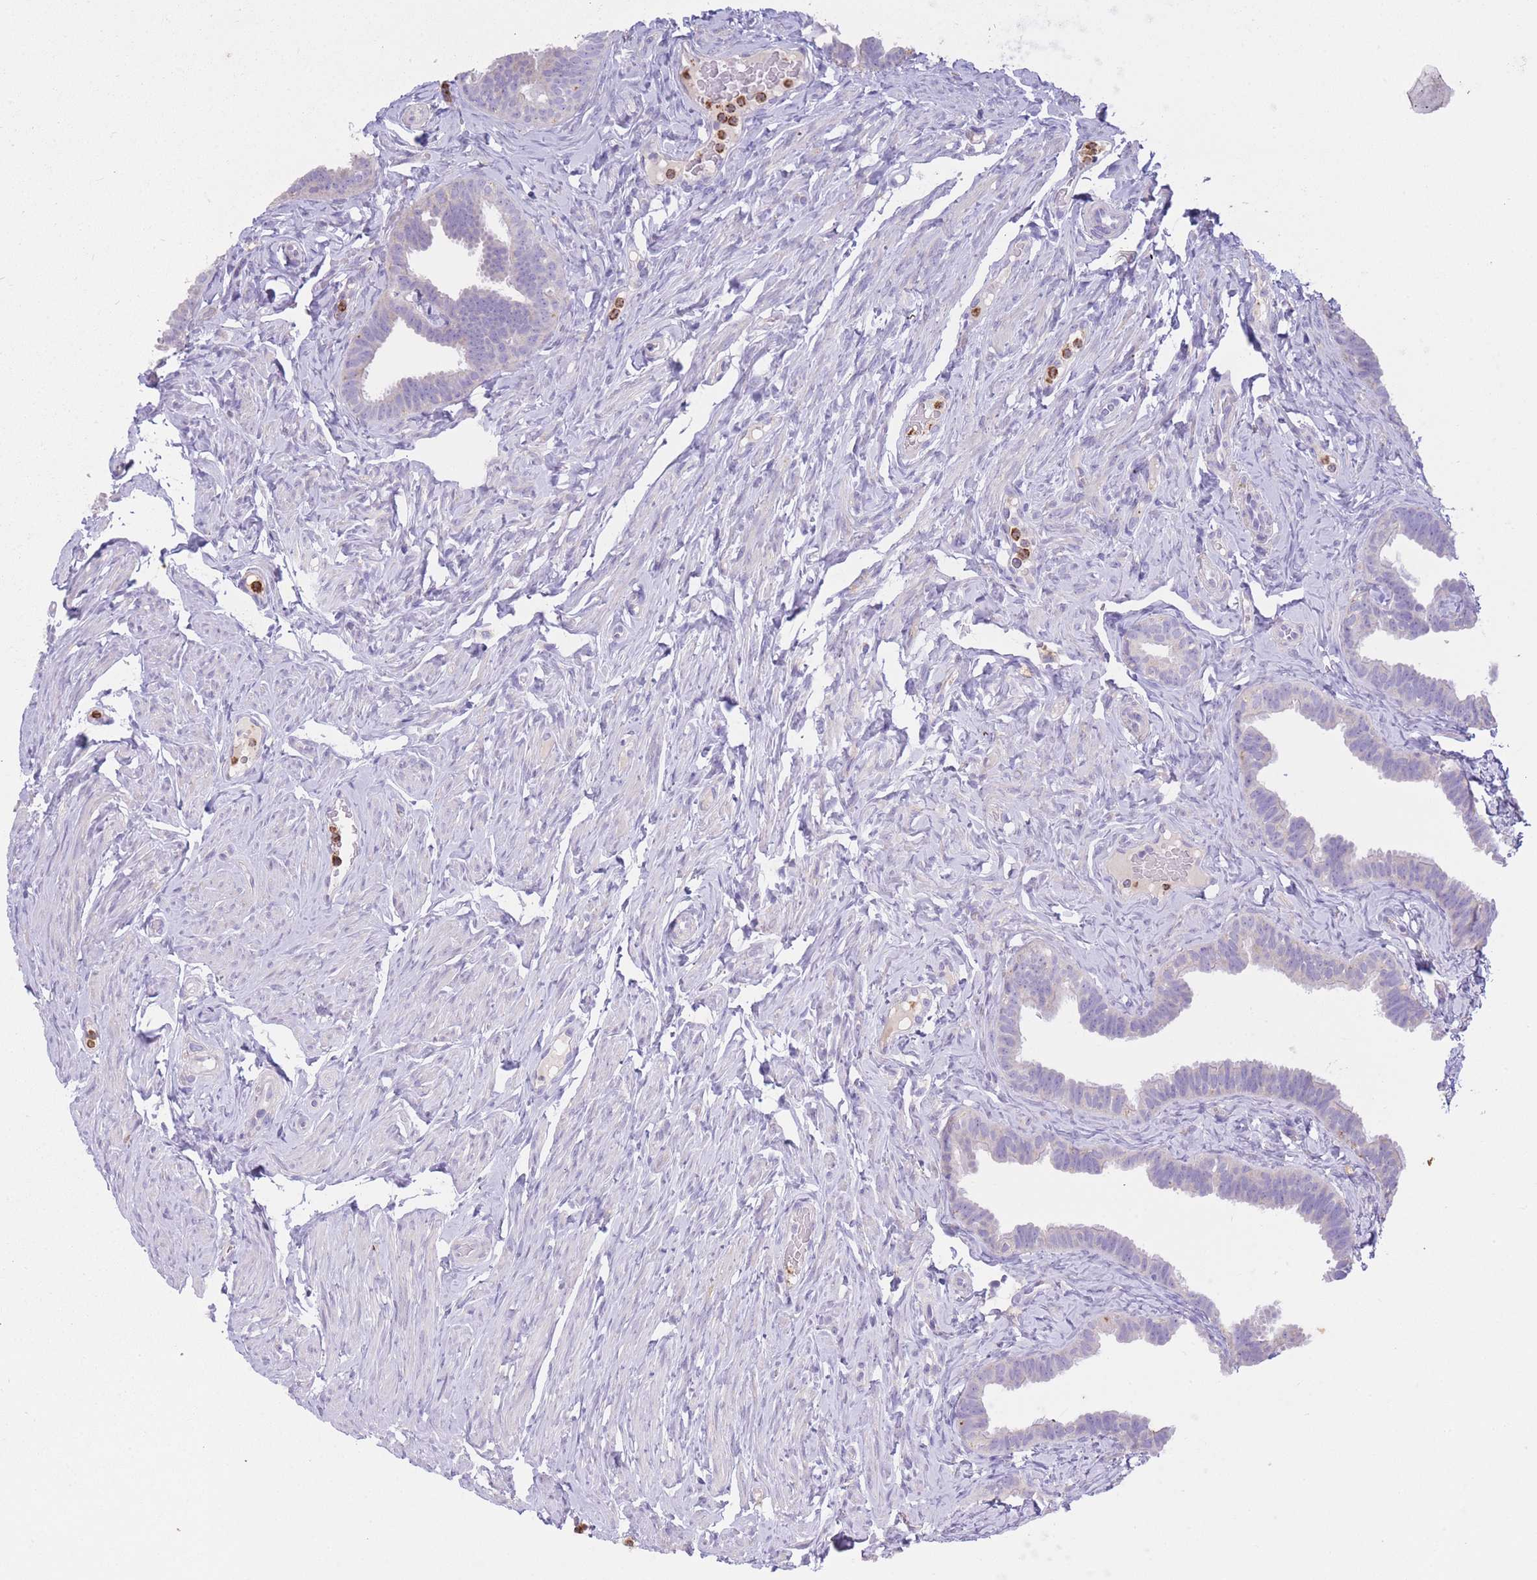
{"staining": {"intensity": "negative", "quantity": "none", "location": "none"}, "tissue": "fallopian tube", "cell_type": "Glandular cells", "image_type": "normal", "snomed": [{"axis": "morphology", "description": "Normal tissue, NOS"}, {"axis": "topography", "description": "Fallopian tube"}], "caption": "Photomicrograph shows no significant protein positivity in glandular cells of normal fallopian tube.", "gene": "CENPM", "patient": {"sex": "female", "age": 65}}